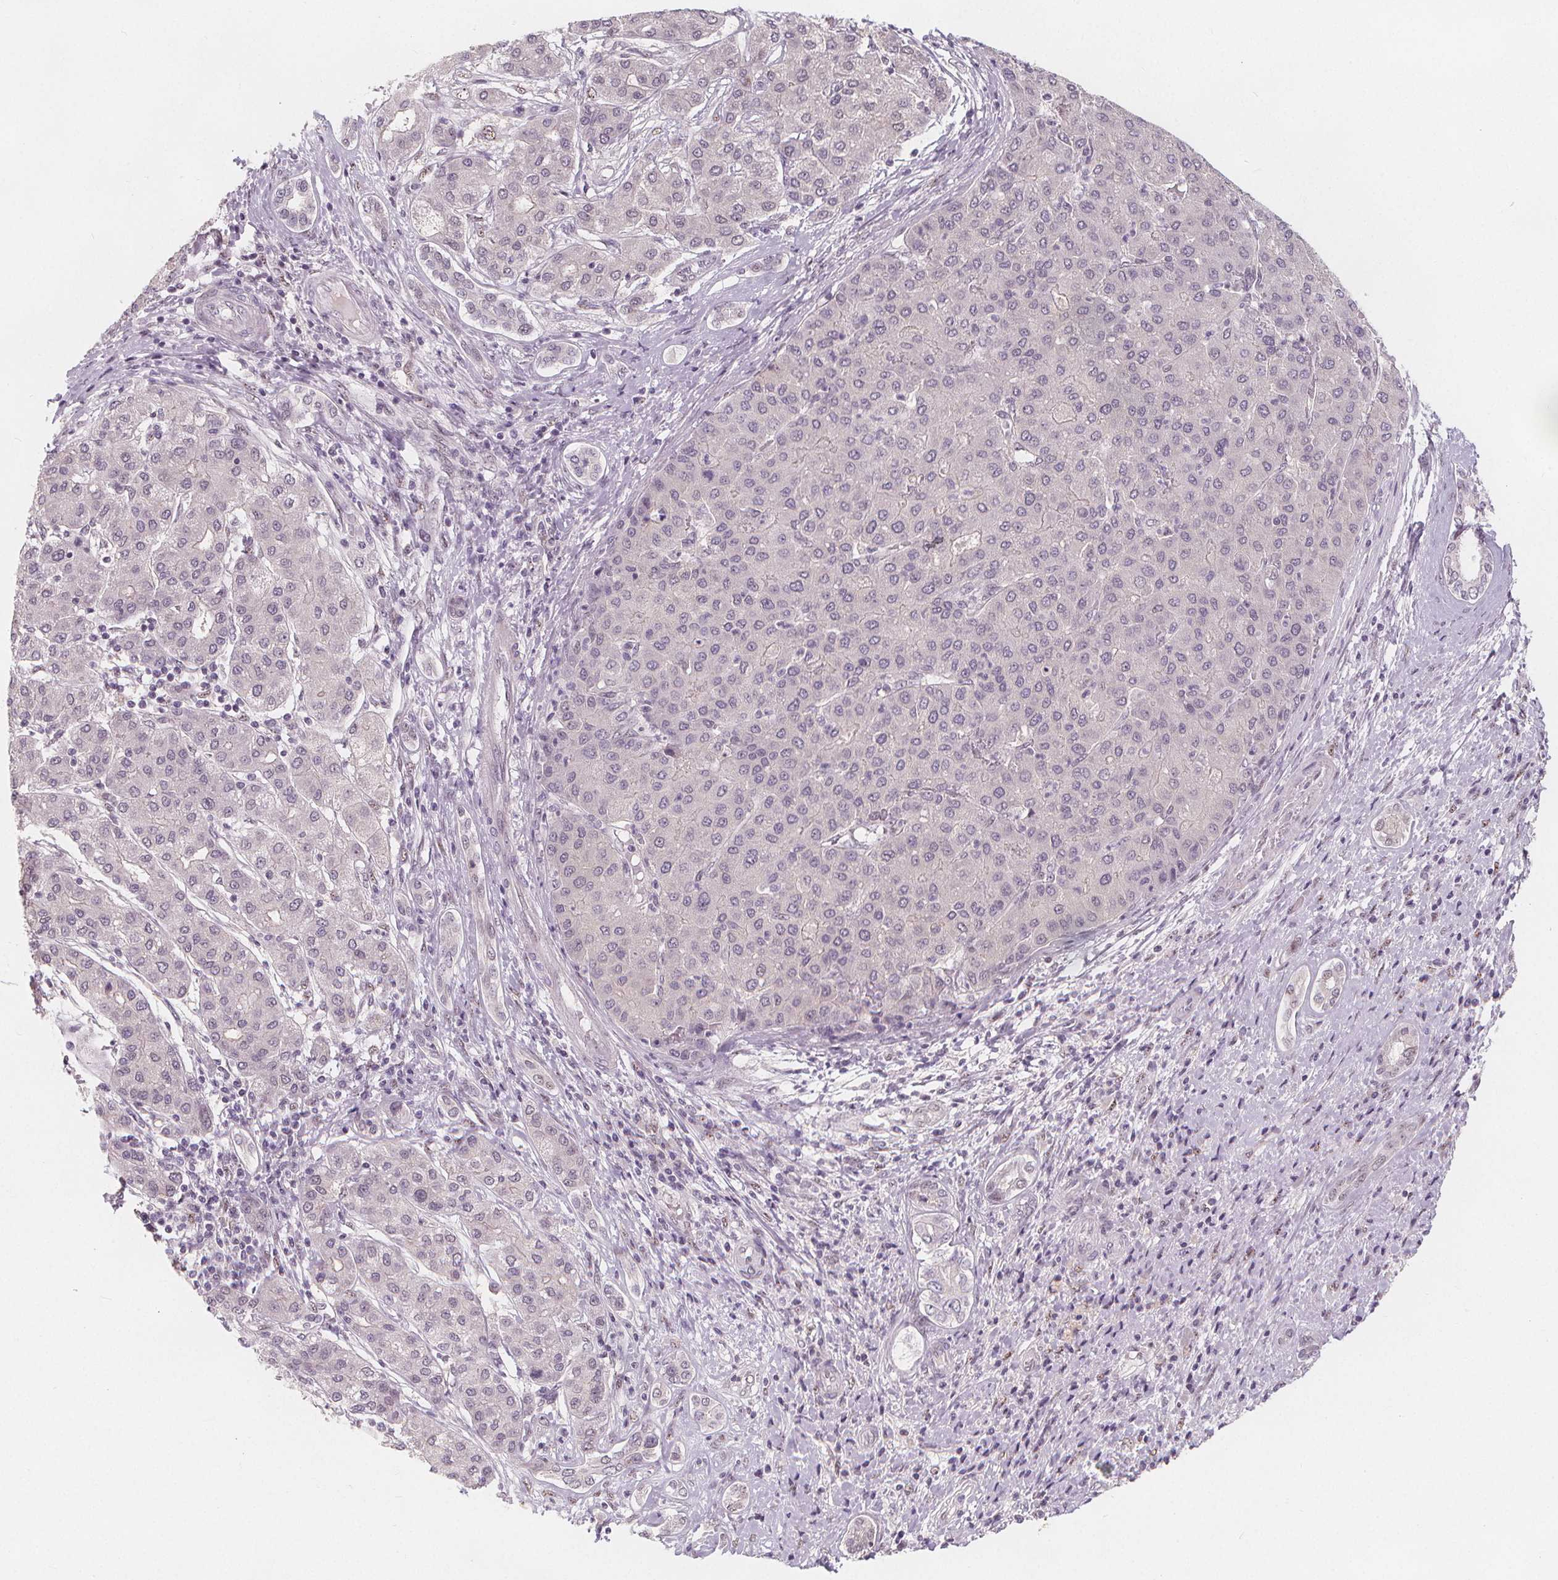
{"staining": {"intensity": "negative", "quantity": "none", "location": "none"}, "tissue": "liver cancer", "cell_type": "Tumor cells", "image_type": "cancer", "snomed": [{"axis": "morphology", "description": "Carcinoma, Hepatocellular, NOS"}, {"axis": "topography", "description": "Liver"}], "caption": "Hepatocellular carcinoma (liver) stained for a protein using immunohistochemistry shows no expression tumor cells.", "gene": "DRC3", "patient": {"sex": "male", "age": 65}}